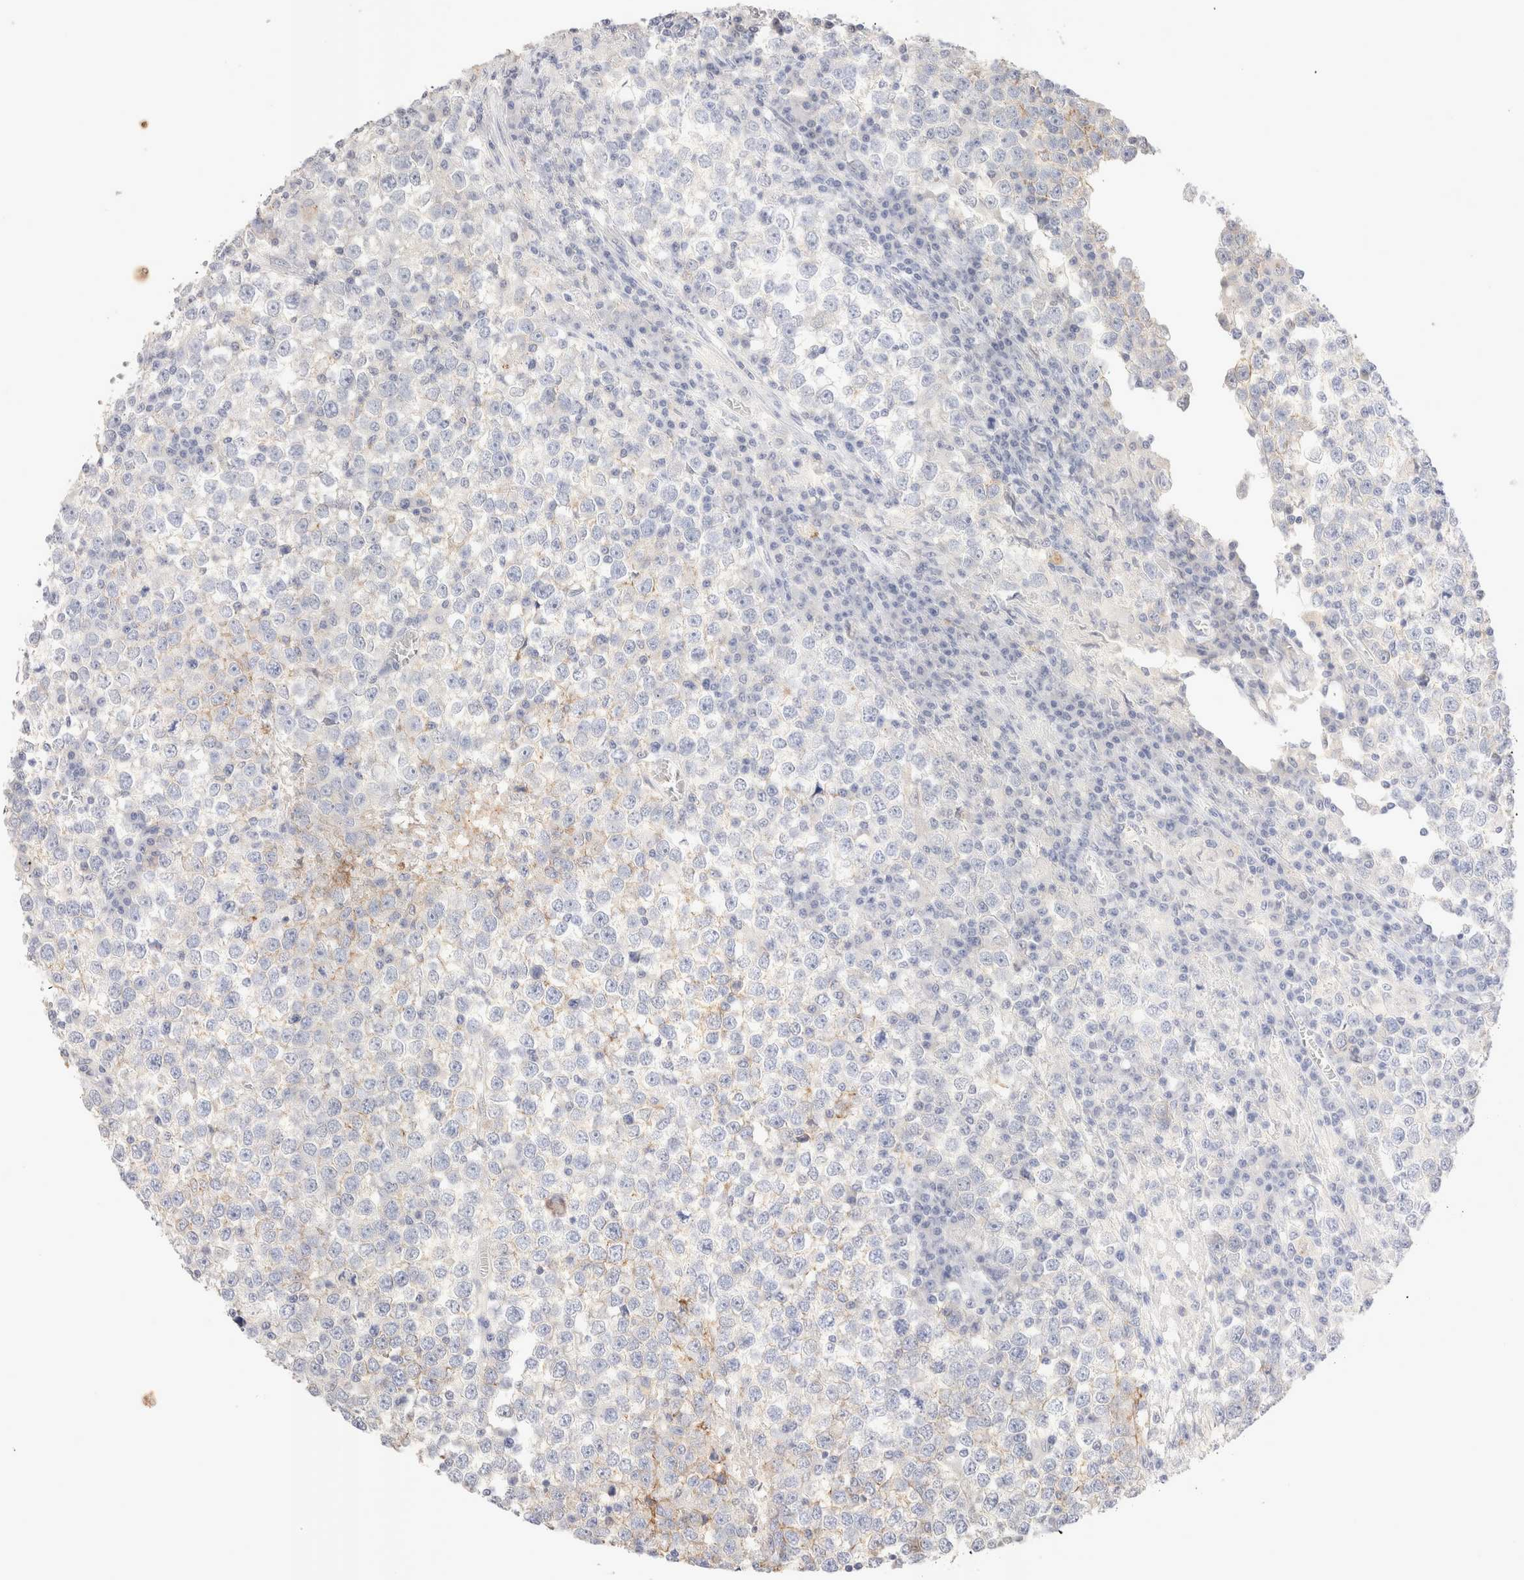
{"staining": {"intensity": "weak", "quantity": "<25%", "location": "cytoplasmic/membranous"}, "tissue": "testis cancer", "cell_type": "Tumor cells", "image_type": "cancer", "snomed": [{"axis": "morphology", "description": "Seminoma, NOS"}, {"axis": "topography", "description": "Testis"}], "caption": "The photomicrograph demonstrates no staining of tumor cells in testis cancer (seminoma).", "gene": "EPCAM", "patient": {"sex": "male", "age": 65}}